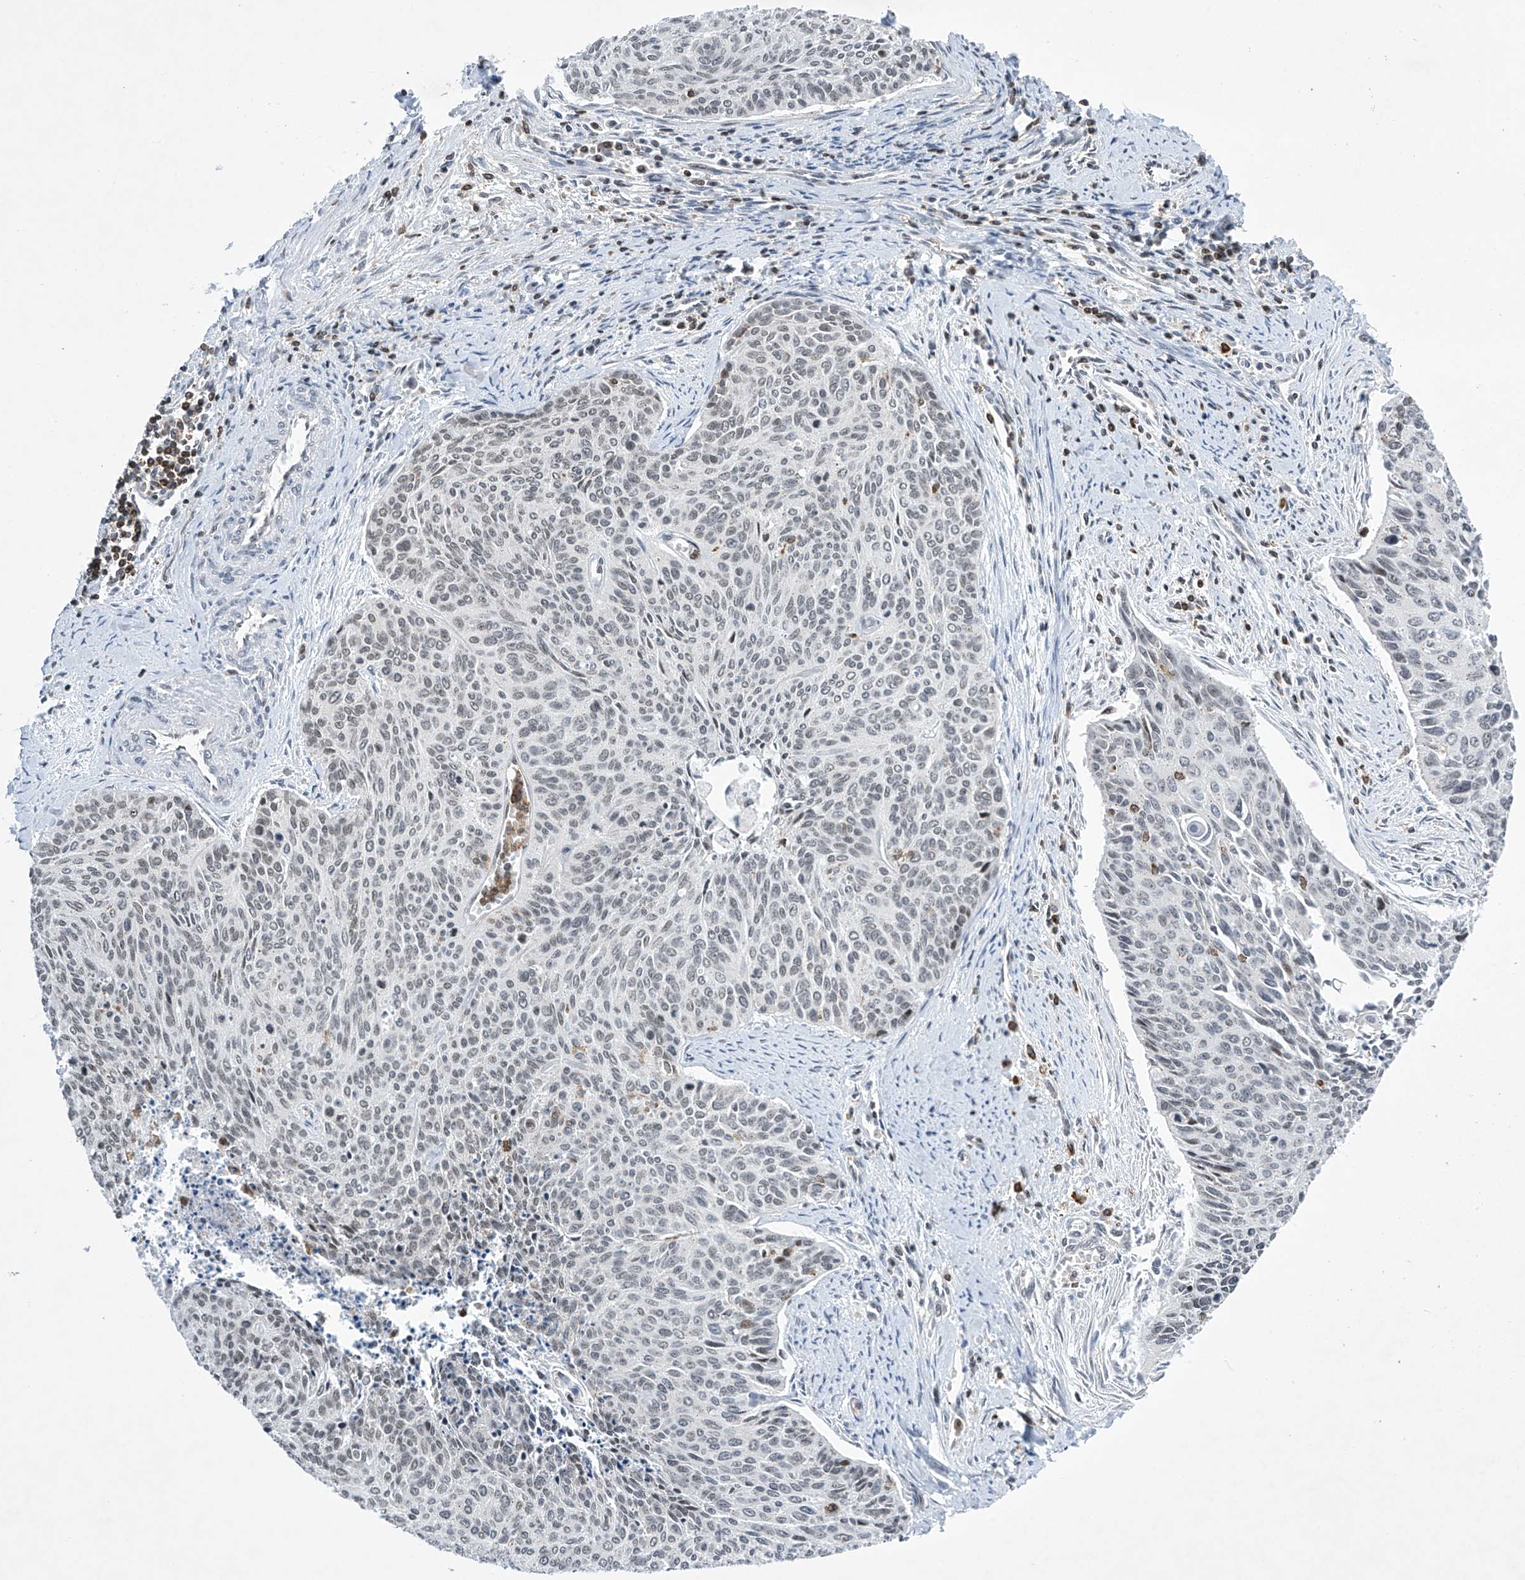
{"staining": {"intensity": "weak", "quantity": "<25%", "location": "nuclear"}, "tissue": "cervical cancer", "cell_type": "Tumor cells", "image_type": "cancer", "snomed": [{"axis": "morphology", "description": "Squamous cell carcinoma, NOS"}, {"axis": "topography", "description": "Cervix"}], "caption": "The micrograph shows no significant positivity in tumor cells of cervical cancer (squamous cell carcinoma).", "gene": "MSL3", "patient": {"sex": "female", "age": 55}}